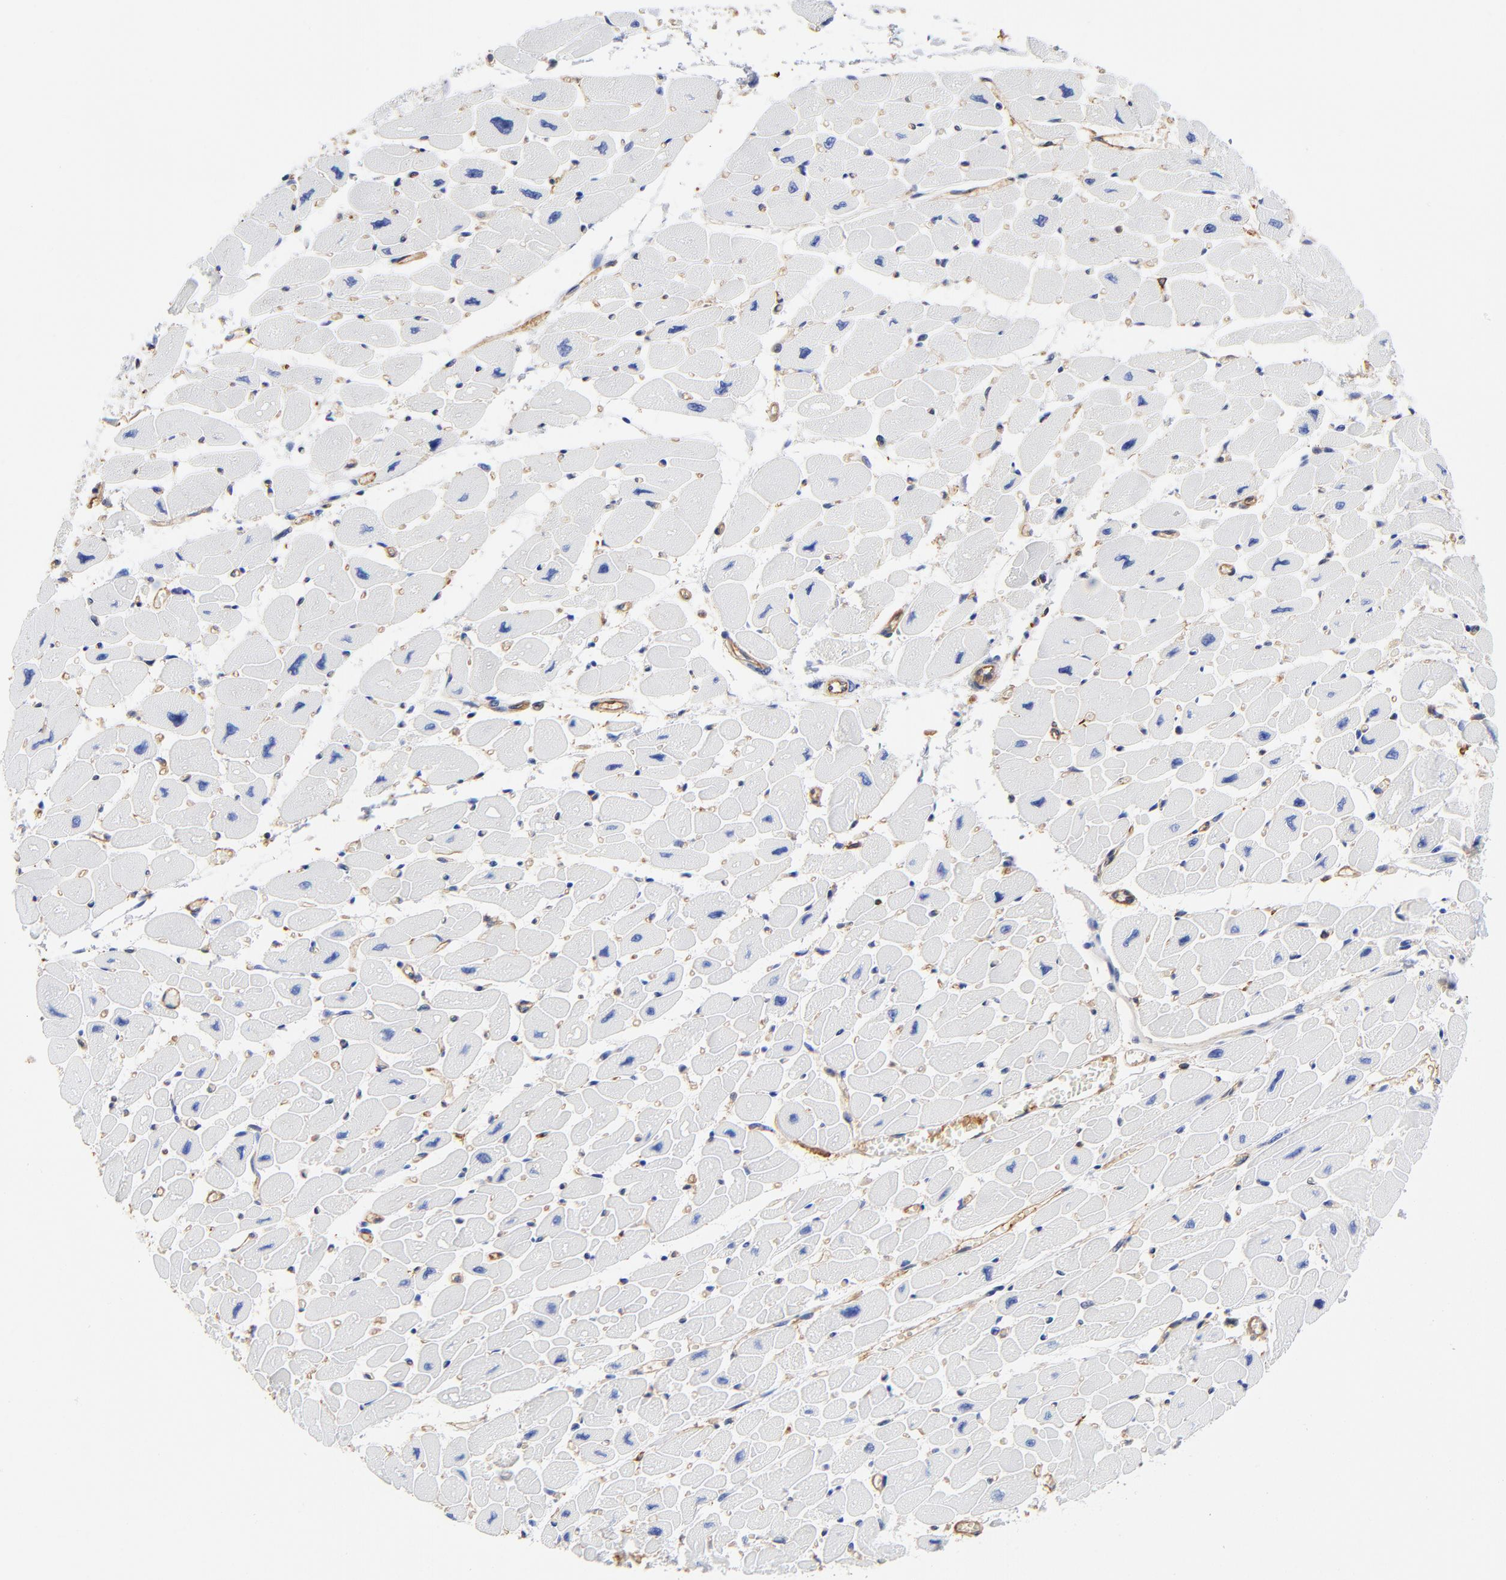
{"staining": {"intensity": "negative", "quantity": "none", "location": "none"}, "tissue": "heart muscle", "cell_type": "Cardiomyocytes", "image_type": "normal", "snomed": [{"axis": "morphology", "description": "Normal tissue, NOS"}, {"axis": "topography", "description": "Heart"}], "caption": "A photomicrograph of heart muscle stained for a protein exhibits no brown staining in cardiomyocytes. Nuclei are stained in blue.", "gene": "TAGLN2", "patient": {"sex": "female", "age": 54}}